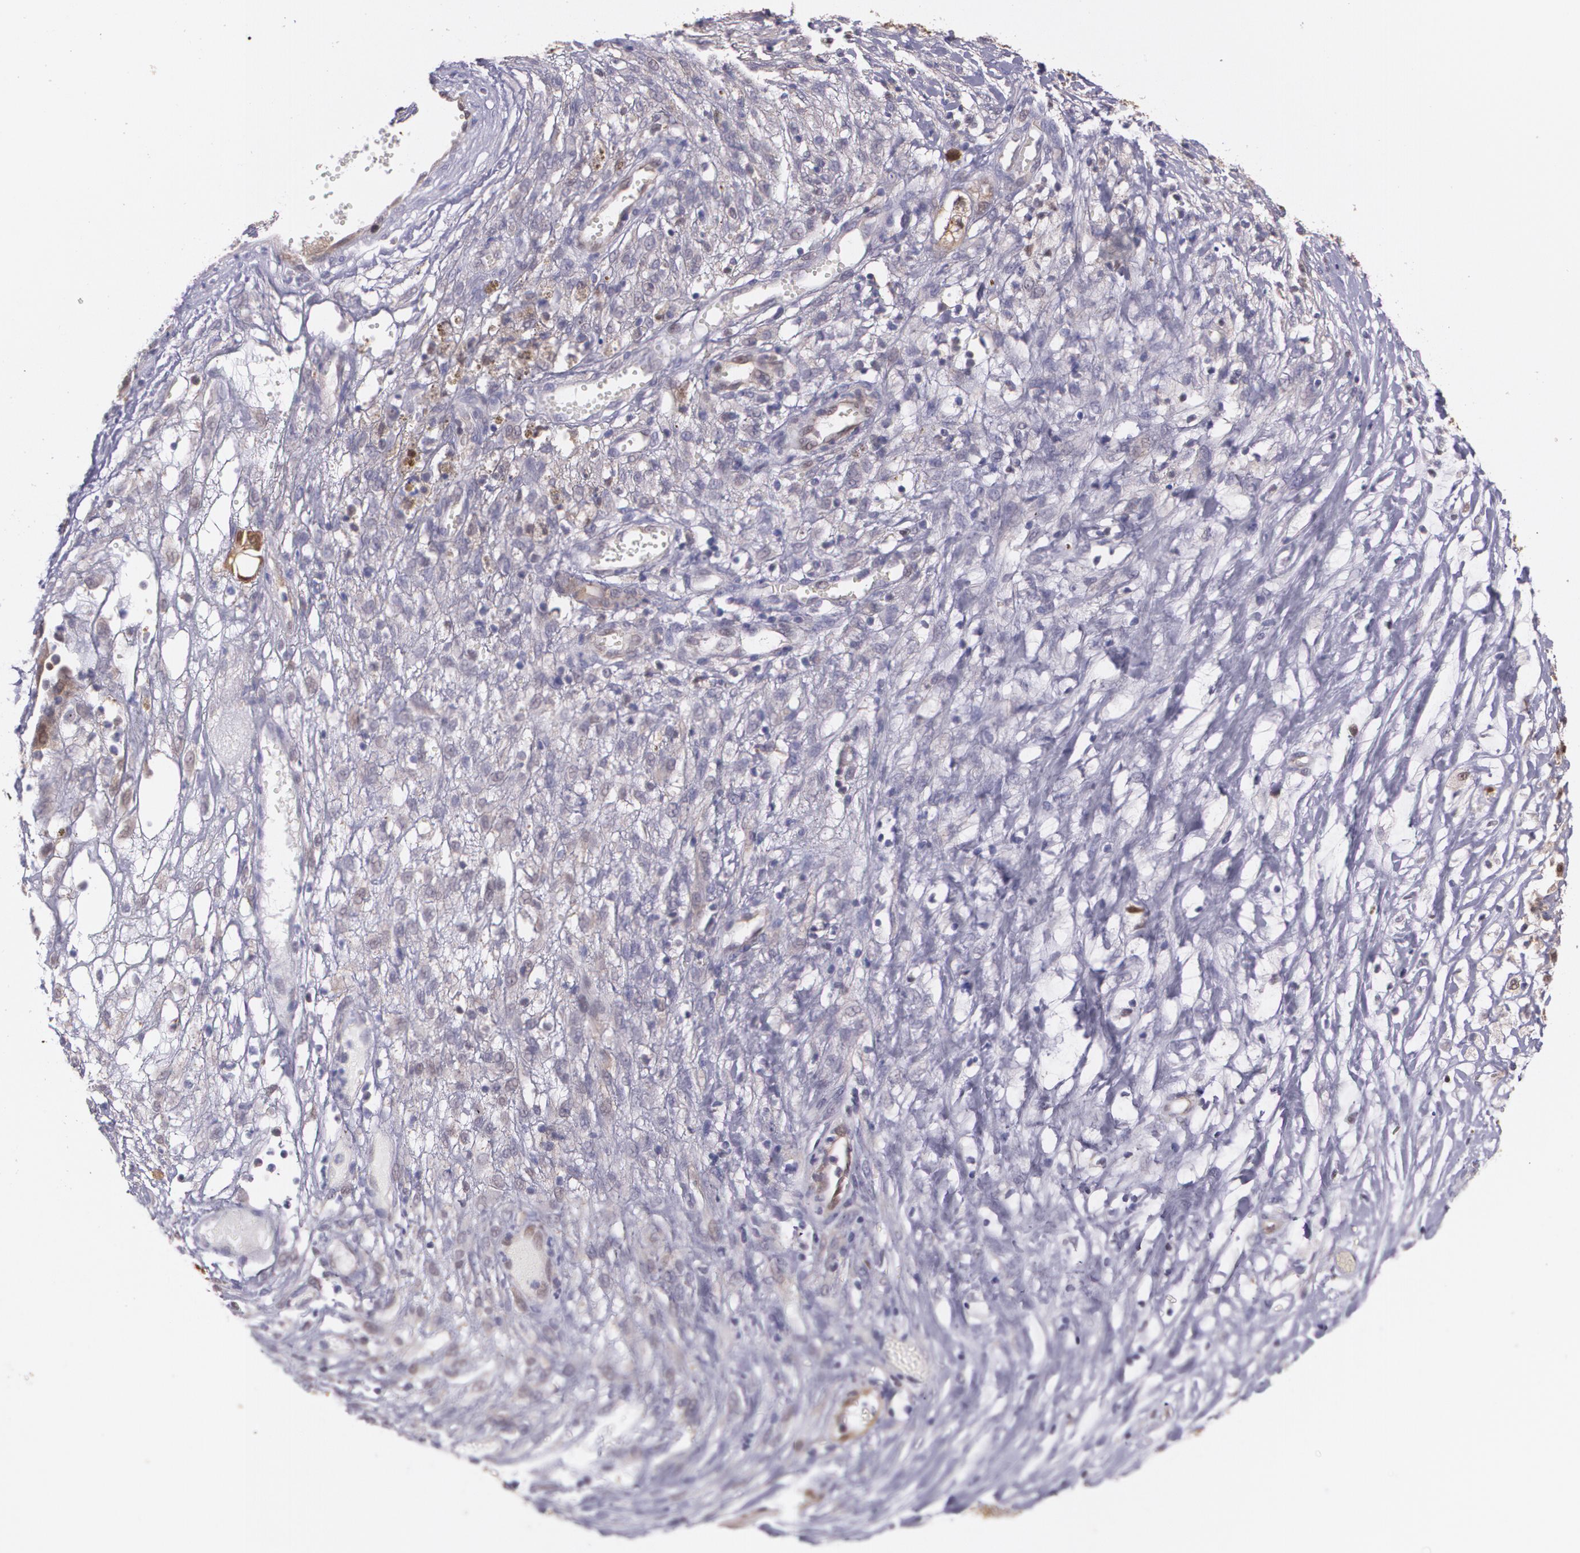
{"staining": {"intensity": "negative", "quantity": "none", "location": "none"}, "tissue": "ovarian cancer", "cell_type": "Tumor cells", "image_type": "cancer", "snomed": [{"axis": "morphology", "description": "Carcinoma, endometroid"}, {"axis": "topography", "description": "Ovary"}], "caption": "This is a micrograph of immunohistochemistry staining of ovarian cancer, which shows no expression in tumor cells. Nuclei are stained in blue.", "gene": "HSPH1", "patient": {"sex": "female", "age": 42}}